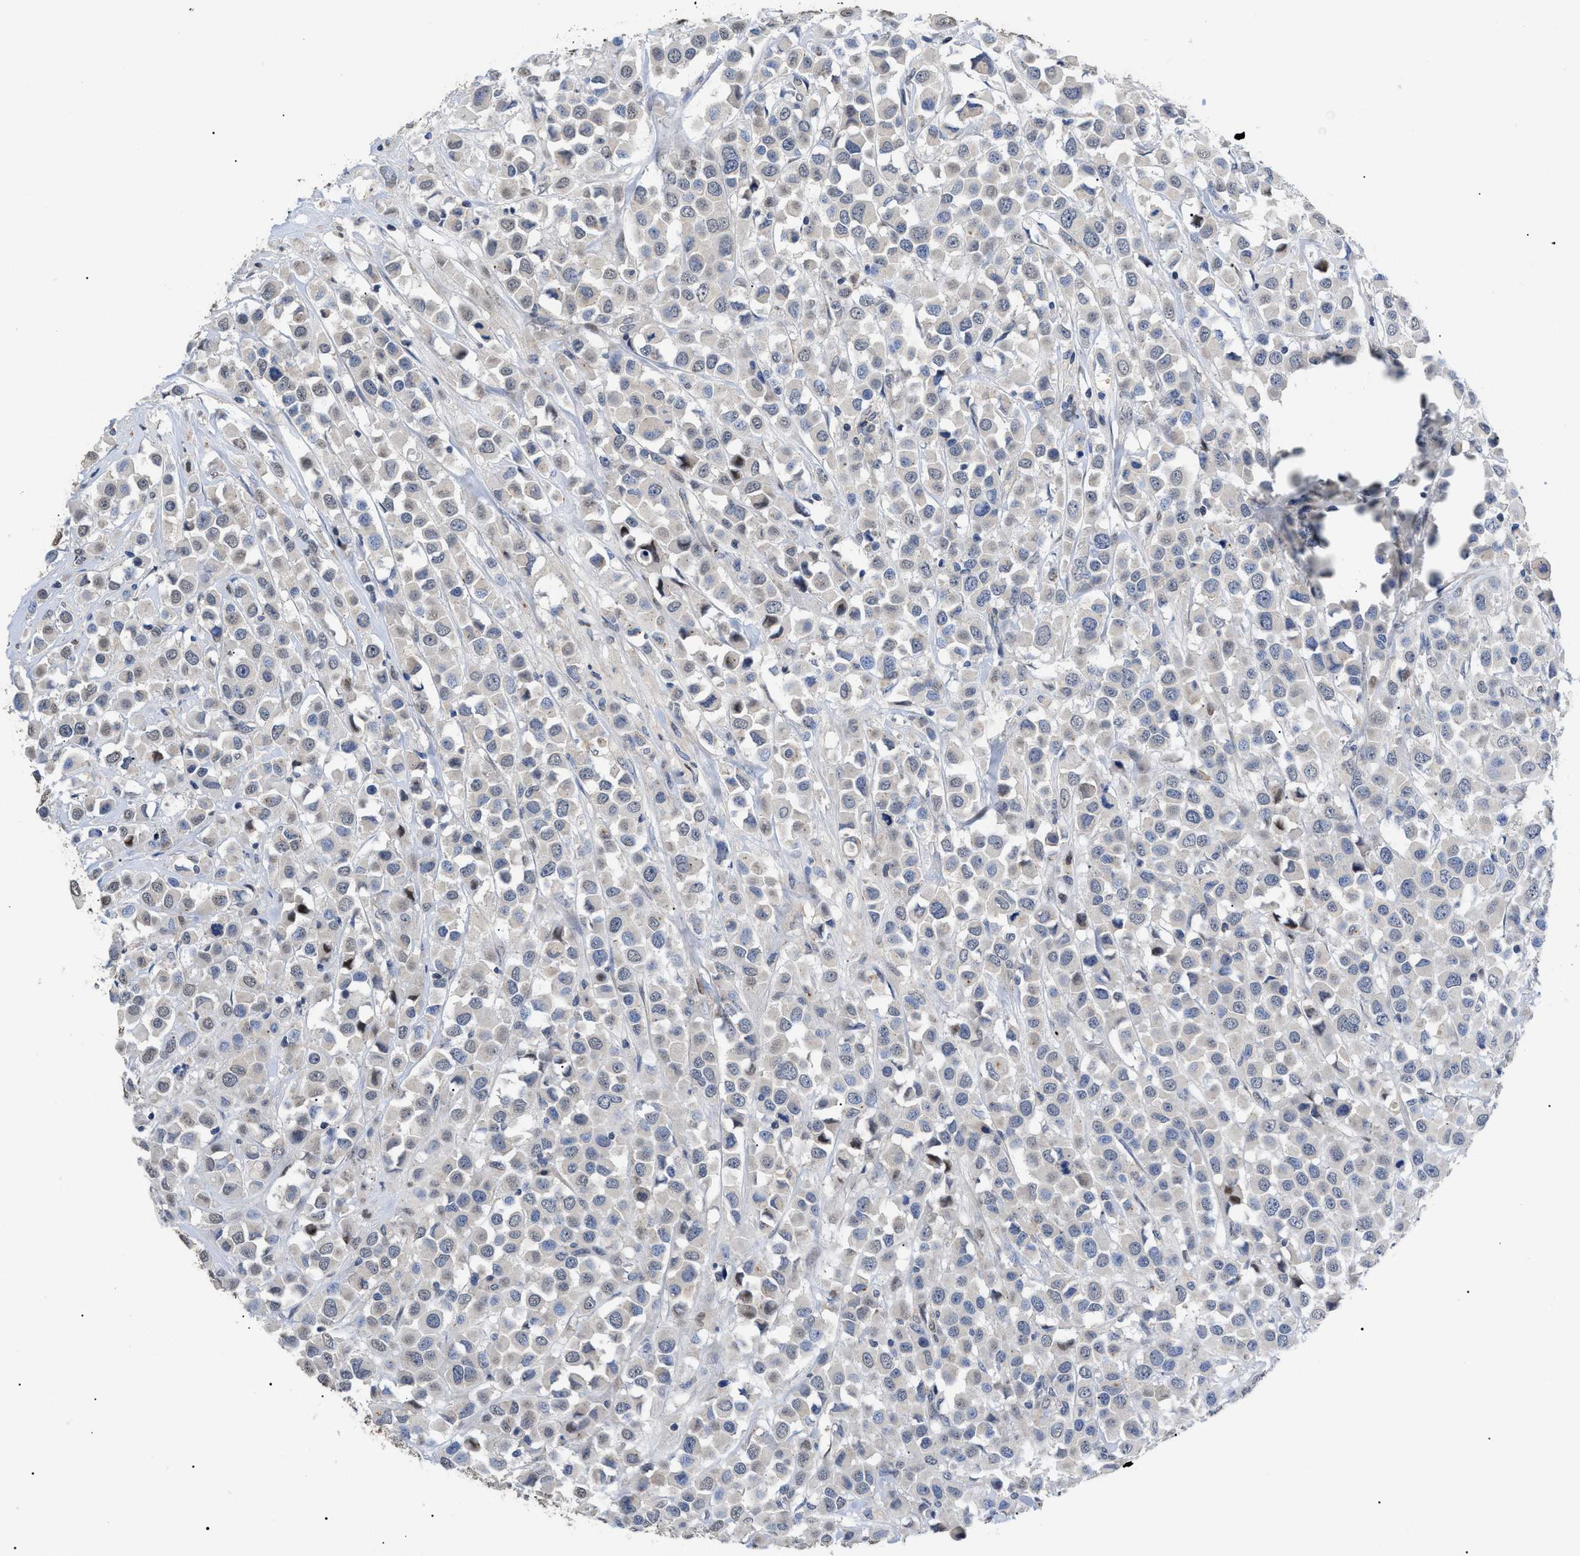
{"staining": {"intensity": "weak", "quantity": "<25%", "location": "cytoplasmic/membranous"}, "tissue": "breast cancer", "cell_type": "Tumor cells", "image_type": "cancer", "snomed": [{"axis": "morphology", "description": "Duct carcinoma"}, {"axis": "topography", "description": "Breast"}], "caption": "Tumor cells show no significant protein expression in breast intraductal carcinoma. The staining is performed using DAB brown chromogen with nuclei counter-stained in using hematoxylin.", "gene": "SFXN5", "patient": {"sex": "female", "age": 61}}